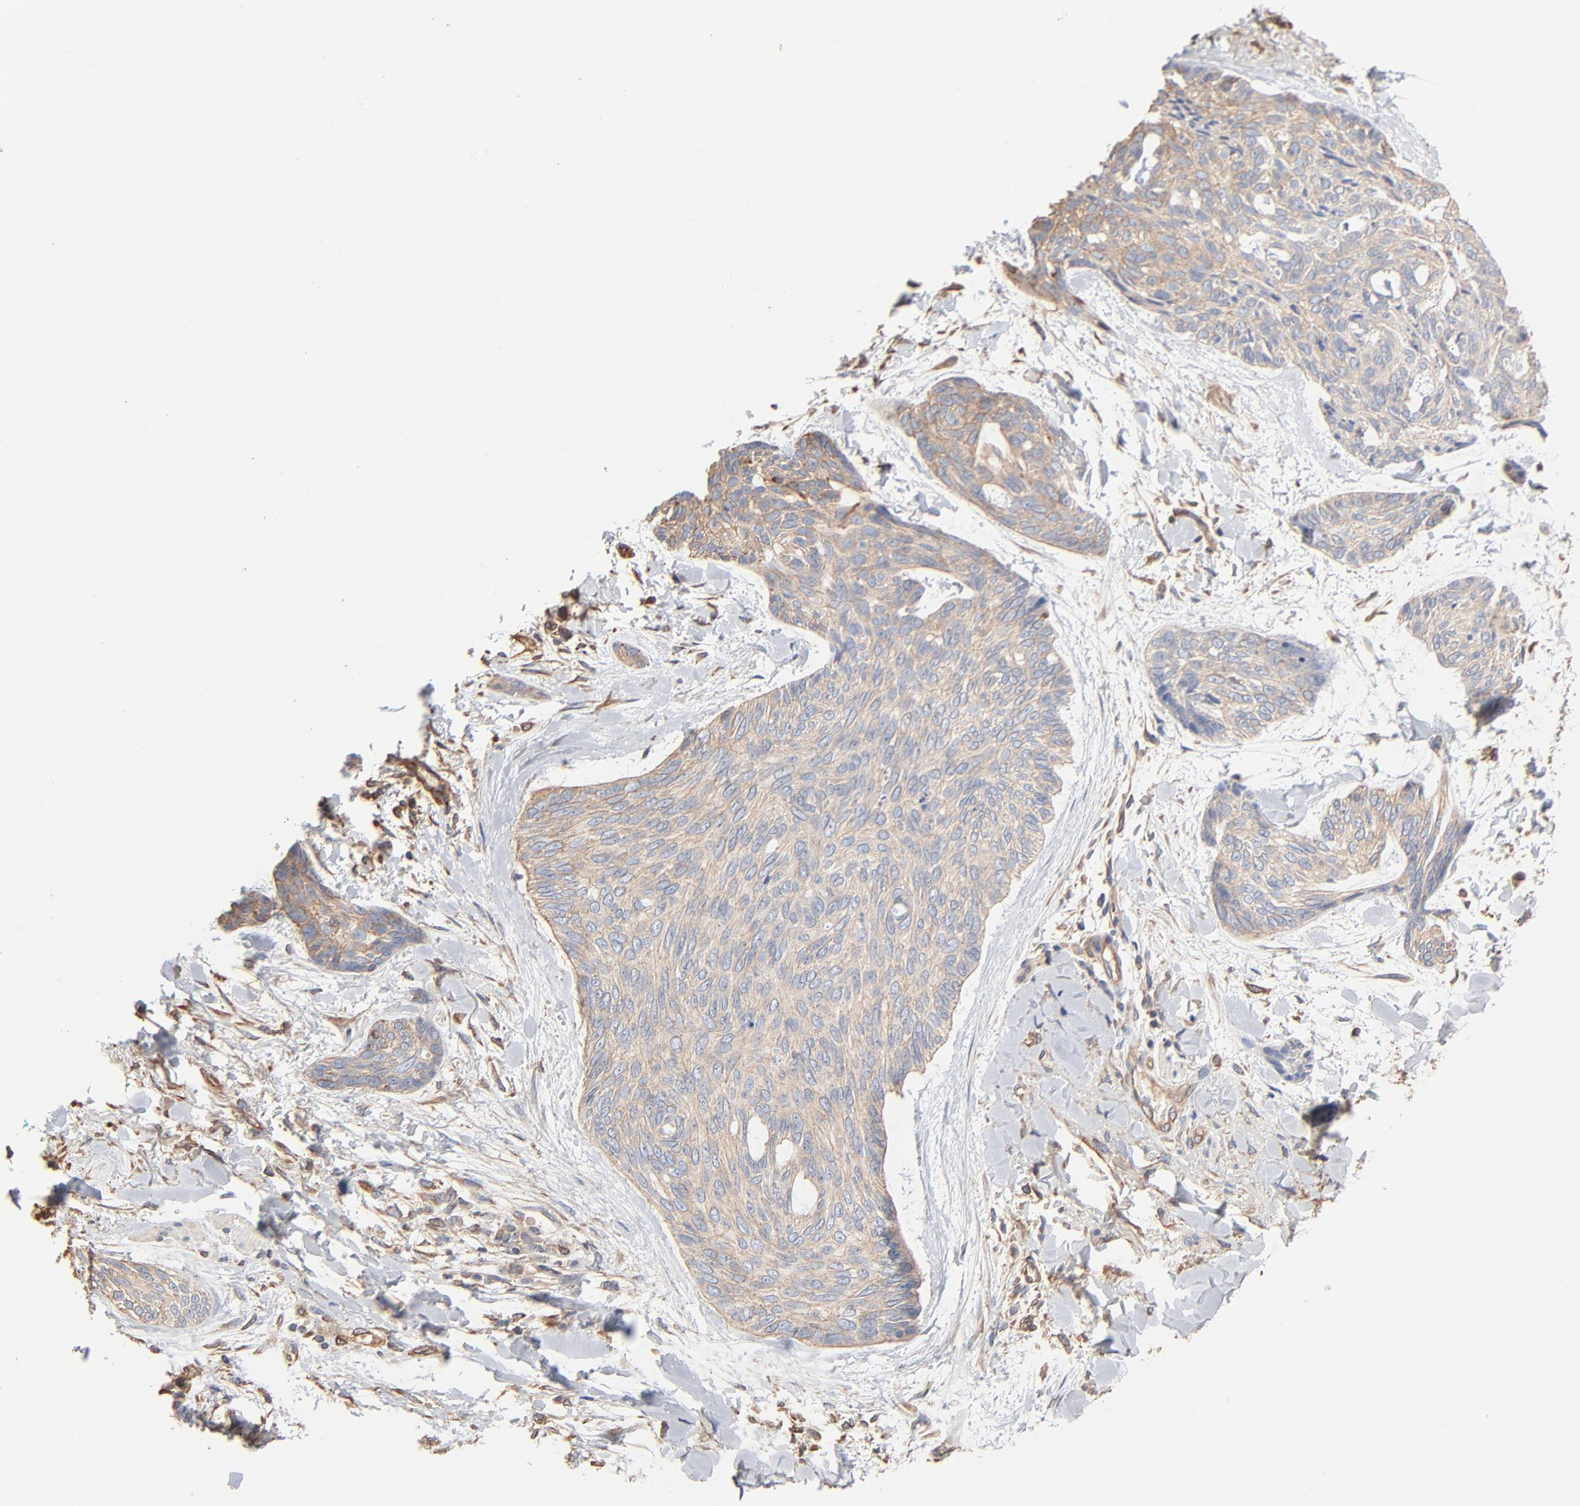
{"staining": {"intensity": "weak", "quantity": ">75%", "location": "cytoplasmic/membranous"}, "tissue": "skin cancer", "cell_type": "Tumor cells", "image_type": "cancer", "snomed": [{"axis": "morphology", "description": "Normal tissue, NOS"}, {"axis": "morphology", "description": "Basal cell carcinoma"}, {"axis": "topography", "description": "Skin"}], "caption": "Weak cytoplasmic/membranous staining is present in about >75% of tumor cells in skin cancer (basal cell carcinoma). (DAB IHC with brightfield microscopy, high magnification).", "gene": "ABCD4", "patient": {"sex": "female", "age": 71}}